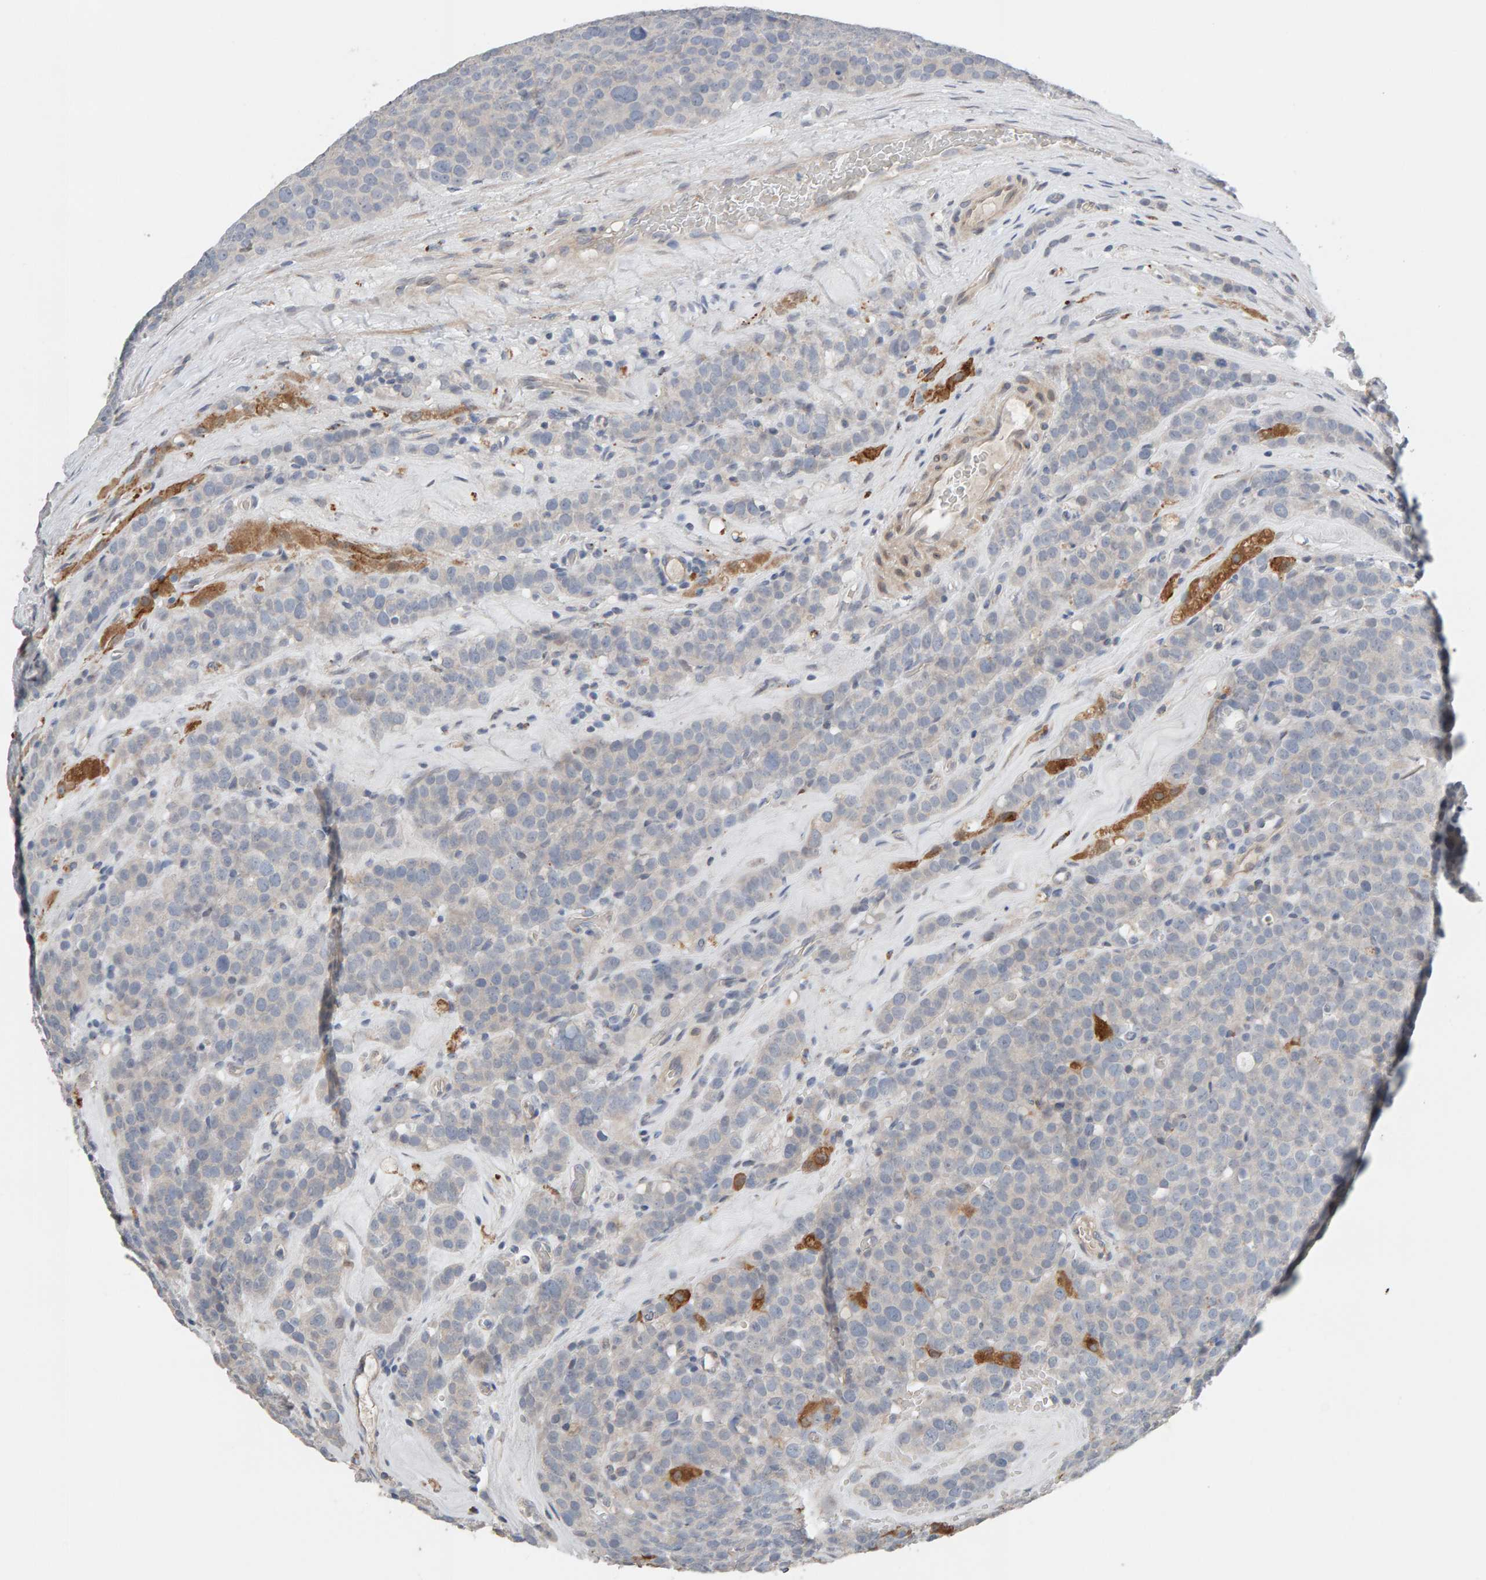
{"staining": {"intensity": "negative", "quantity": "none", "location": "none"}, "tissue": "testis cancer", "cell_type": "Tumor cells", "image_type": "cancer", "snomed": [{"axis": "morphology", "description": "Seminoma, NOS"}, {"axis": "topography", "description": "Testis"}], "caption": "Immunohistochemistry of testis cancer reveals no positivity in tumor cells.", "gene": "IPPK", "patient": {"sex": "male", "age": 71}}